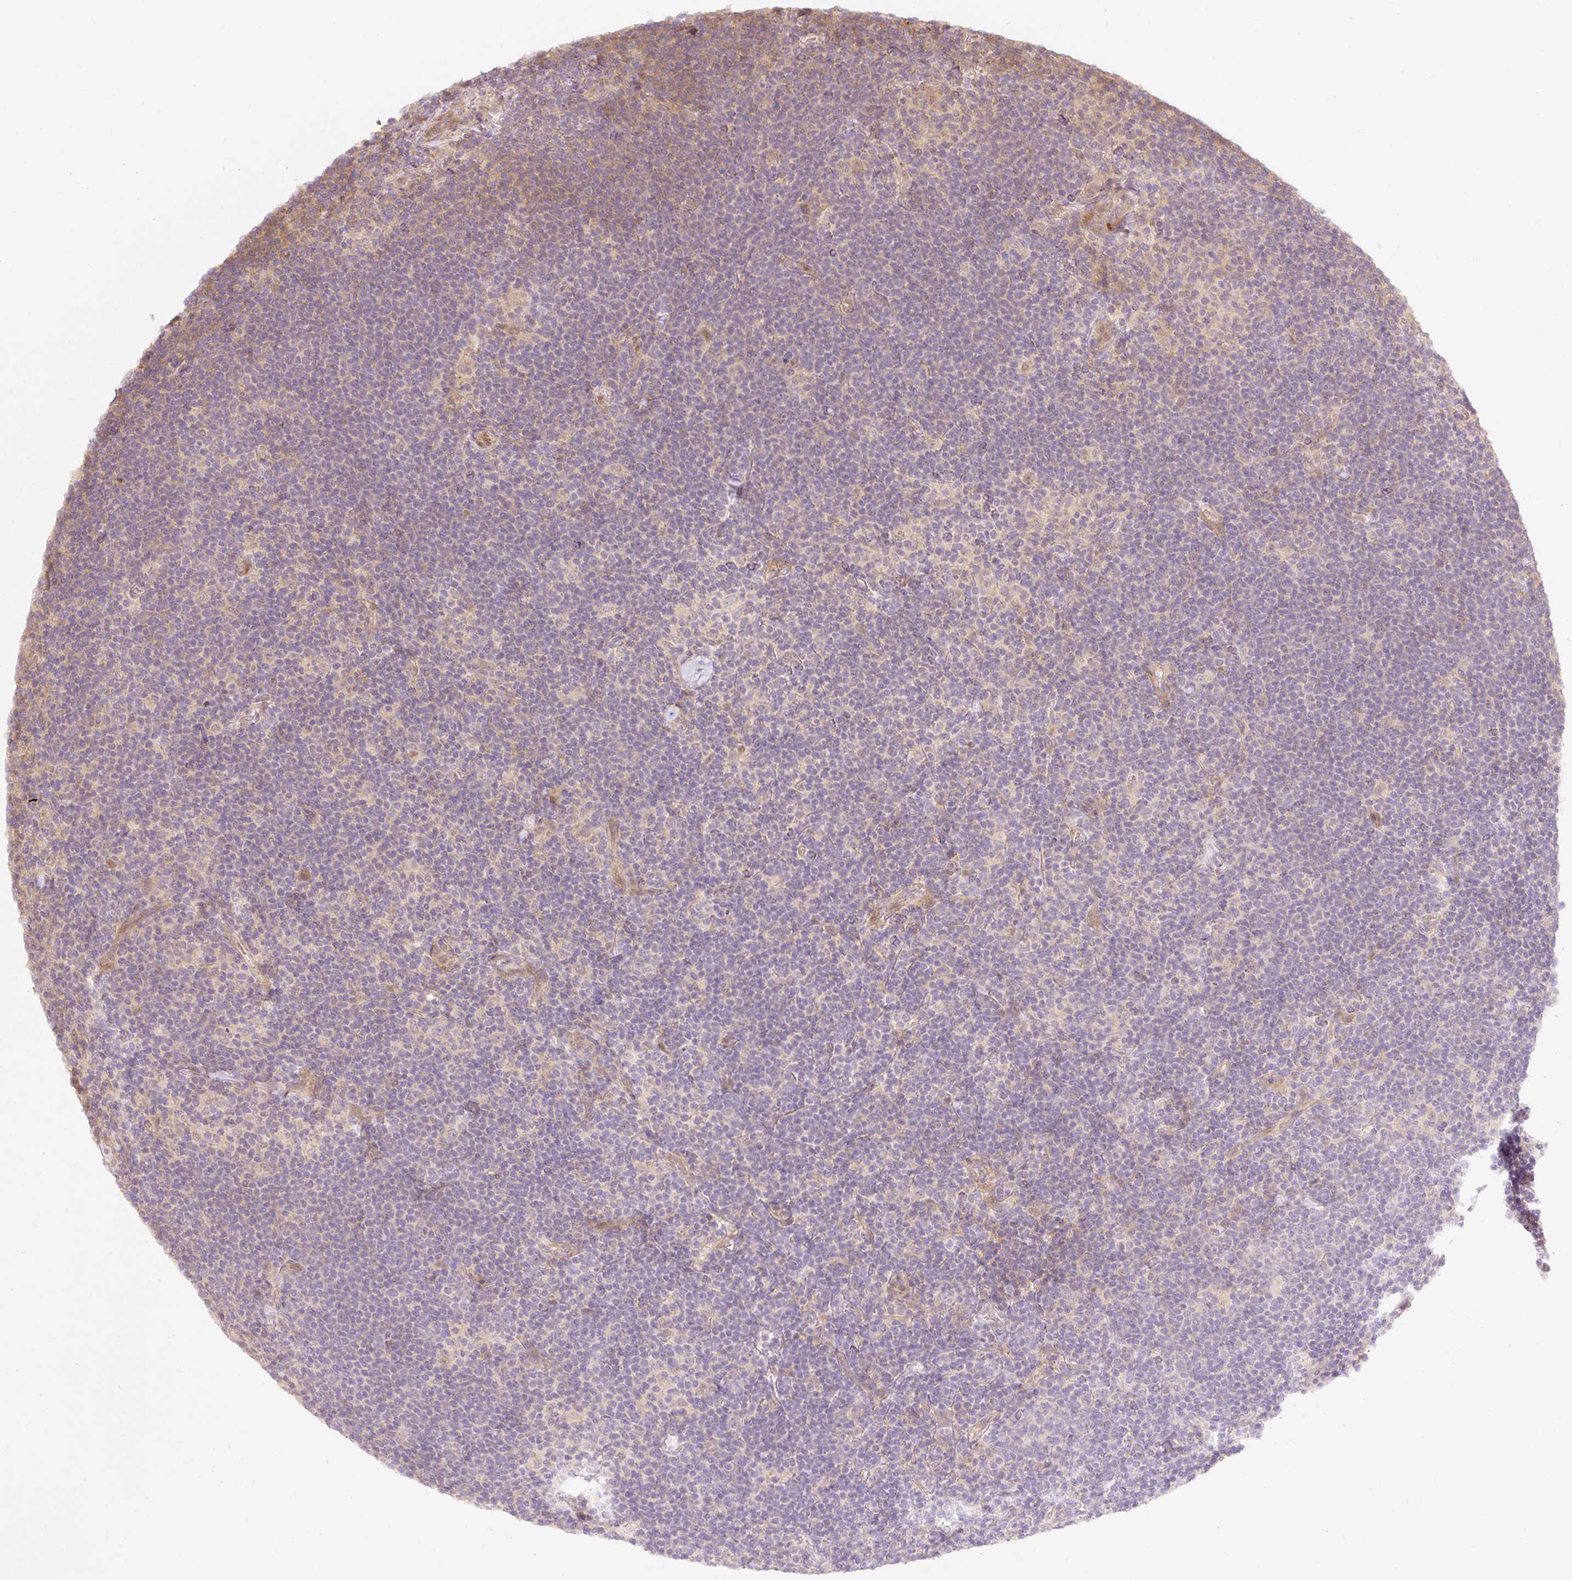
{"staining": {"intensity": "negative", "quantity": "none", "location": "none"}, "tissue": "lymphoma", "cell_type": "Tumor cells", "image_type": "cancer", "snomed": [{"axis": "morphology", "description": "Hodgkin's disease, NOS"}, {"axis": "topography", "description": "Lymph node"}], "caption": "The image exhibits no staining of tumor cells in Hodgkin's disease.", "gene": "EMC10", "patient": {"sex": "female", "age": 57}}